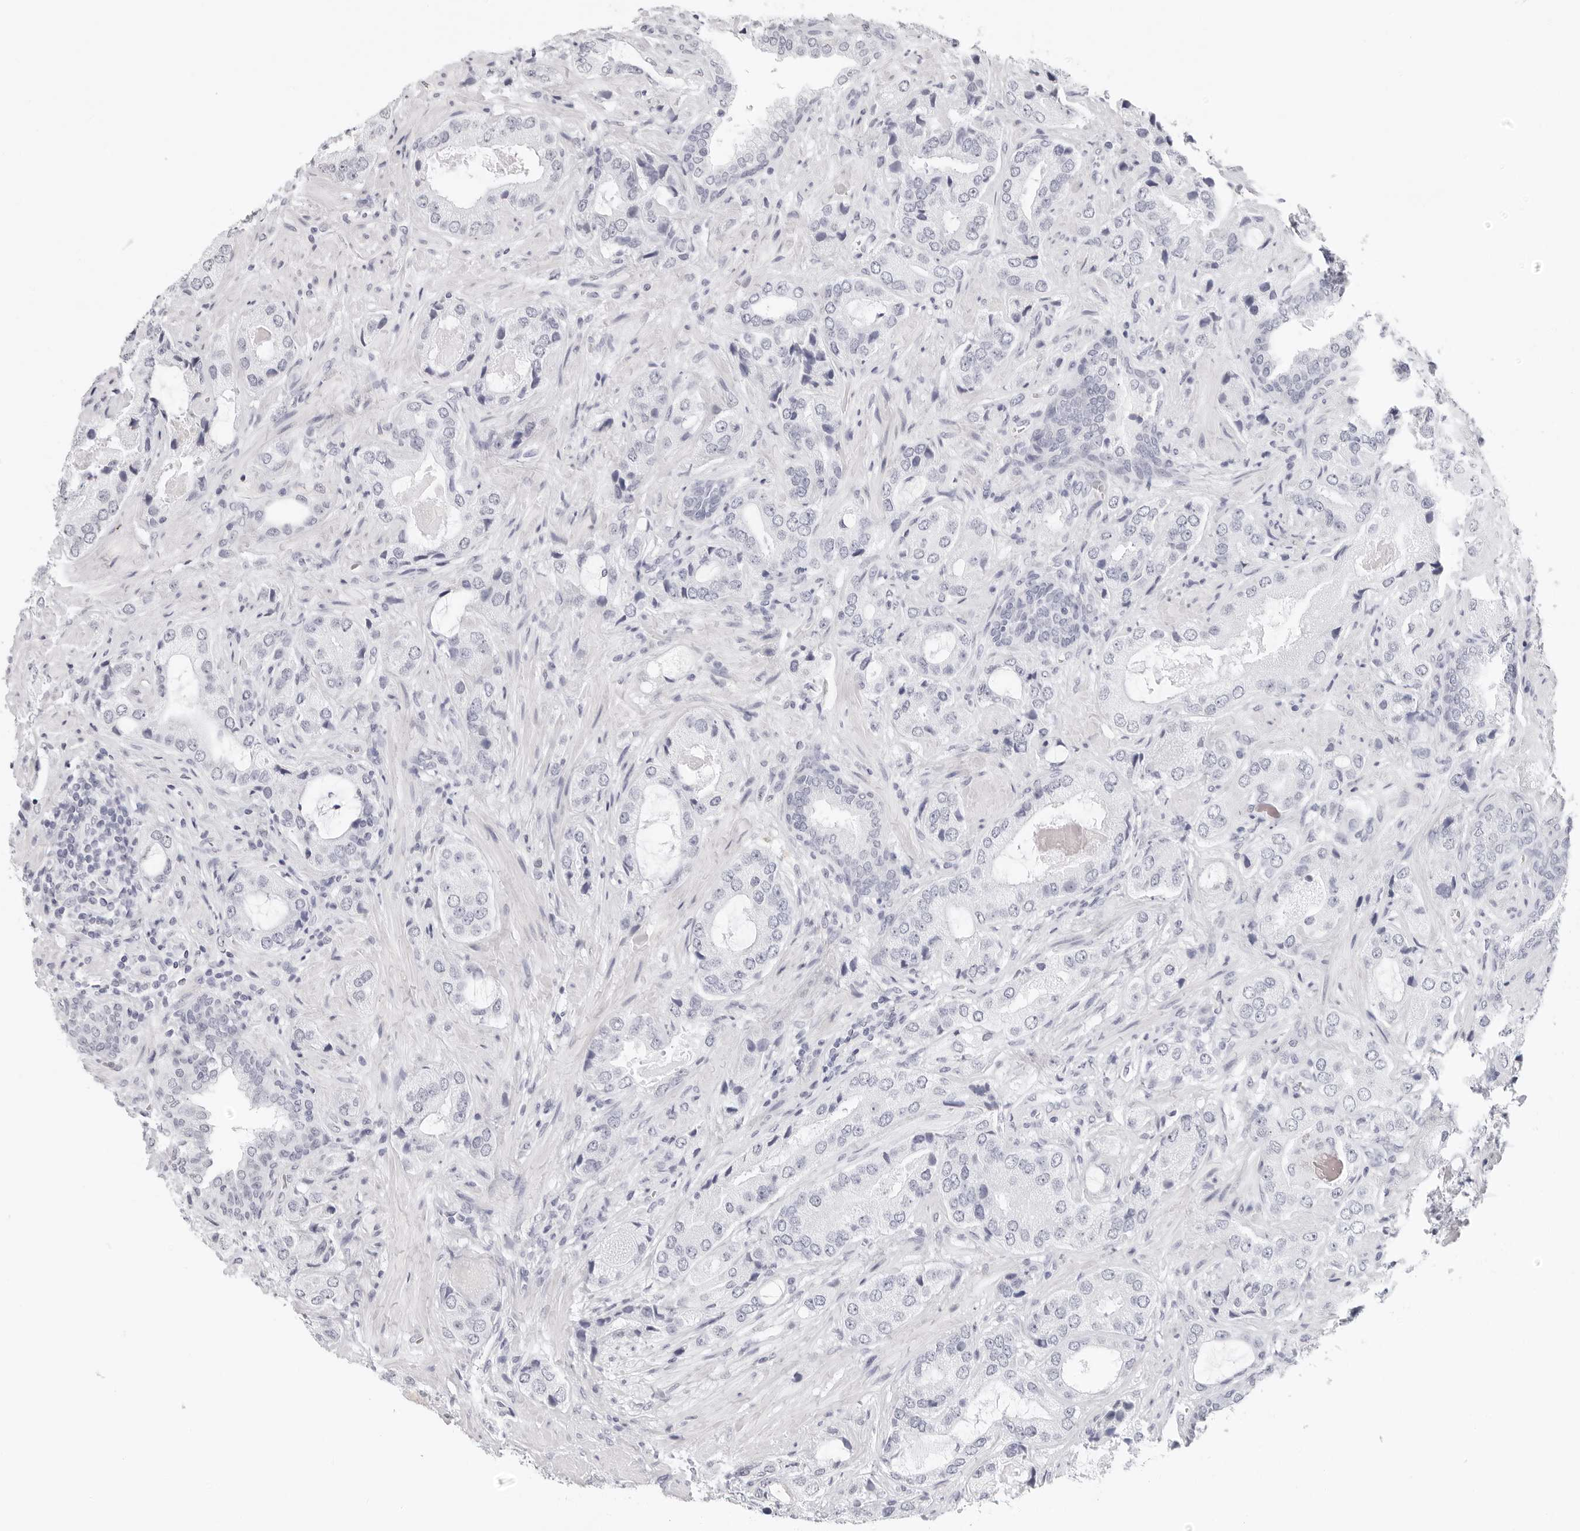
{"staining": {"intensity": "negative", "quantity": "none", "location": "none"}, "tissue": "prostate cancer", "cell_type": "Tumor cells", "image_type": "cancer", "snomed": [{"axis": "morphology", "description": "Normal tissue, NOS"}, {"axis": "morphology", "description": "Adenocarcinoma, High grade"}, {"axis": "topography", "description": "Prostate"}, {"axis": "topography", "description": "Peripheral nerve tissue"}], "caption": "This is an immunohistochemistry (IHC) photomicrograph of adenocarcinoma (high-grade) (prostate). There is no staining in tumor cells.", "gene": "AGMAT", "patient": {"sex": "male", "age": 59}}